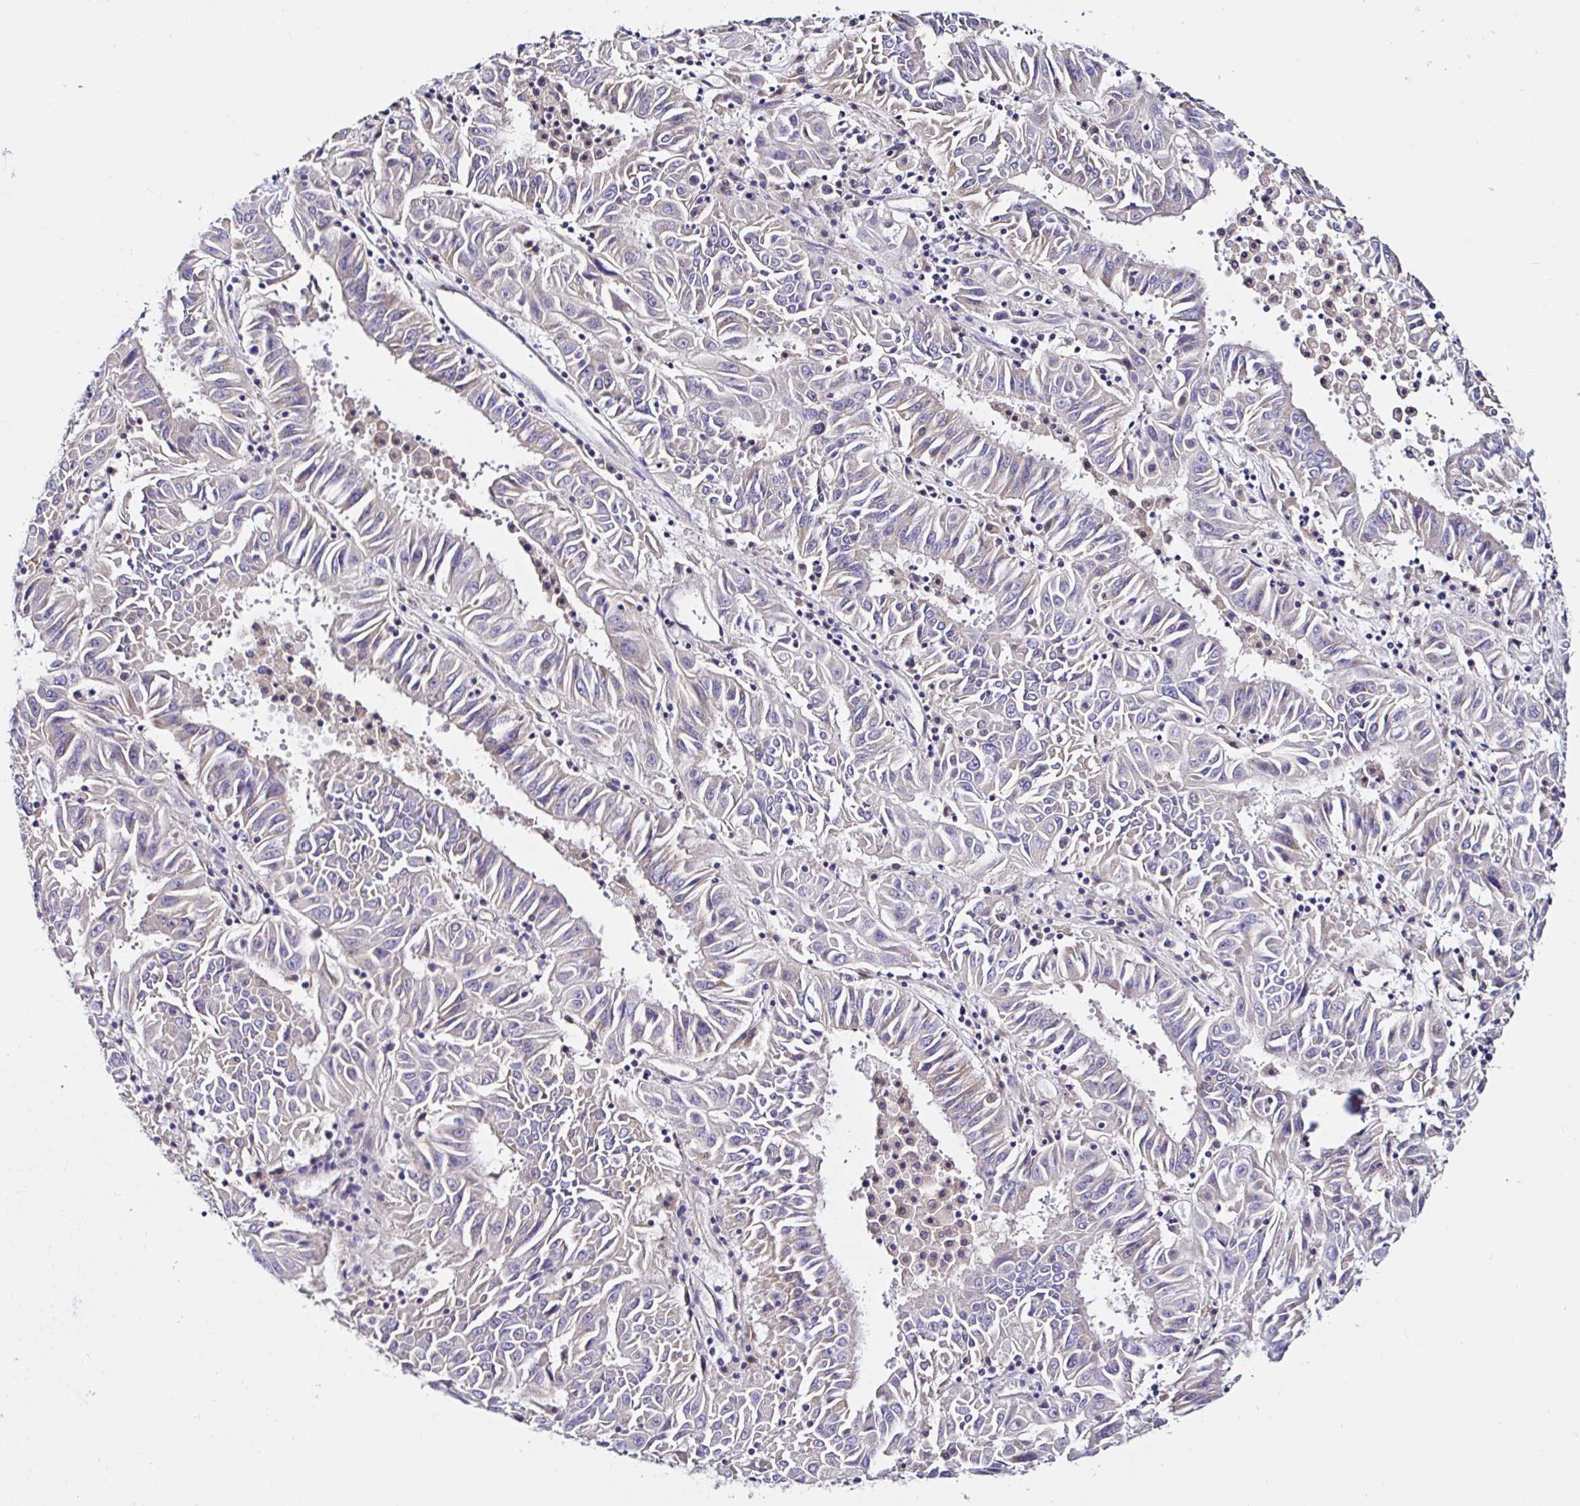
{"staining": {"intensity": "weak", "quantity": "<25%", "location": "cytoplasmic/membranous"}, "tissue": "pancreatic cancer", "cell_type": "Tumor cells", "image_type": "cancer", "snomed": [{"axis": "morphology", "description": "Adenocarcinoma, NOS"}, {"axis": "topography", "description": "Pancreas"}], "caption": "DAB (3,3'-diaminobenzidine) immunohistochemical staining of human adenocarcinoma (pancreatic) shows no significant expression in tumor cells. (DAB (3,3'-diaminobenzidine) immunohistochemistry (IHC) visualized using brightfield microscopy, high magnification).", "gene": "VSIG2", "patient": {"sex": "male", "age": 63}}